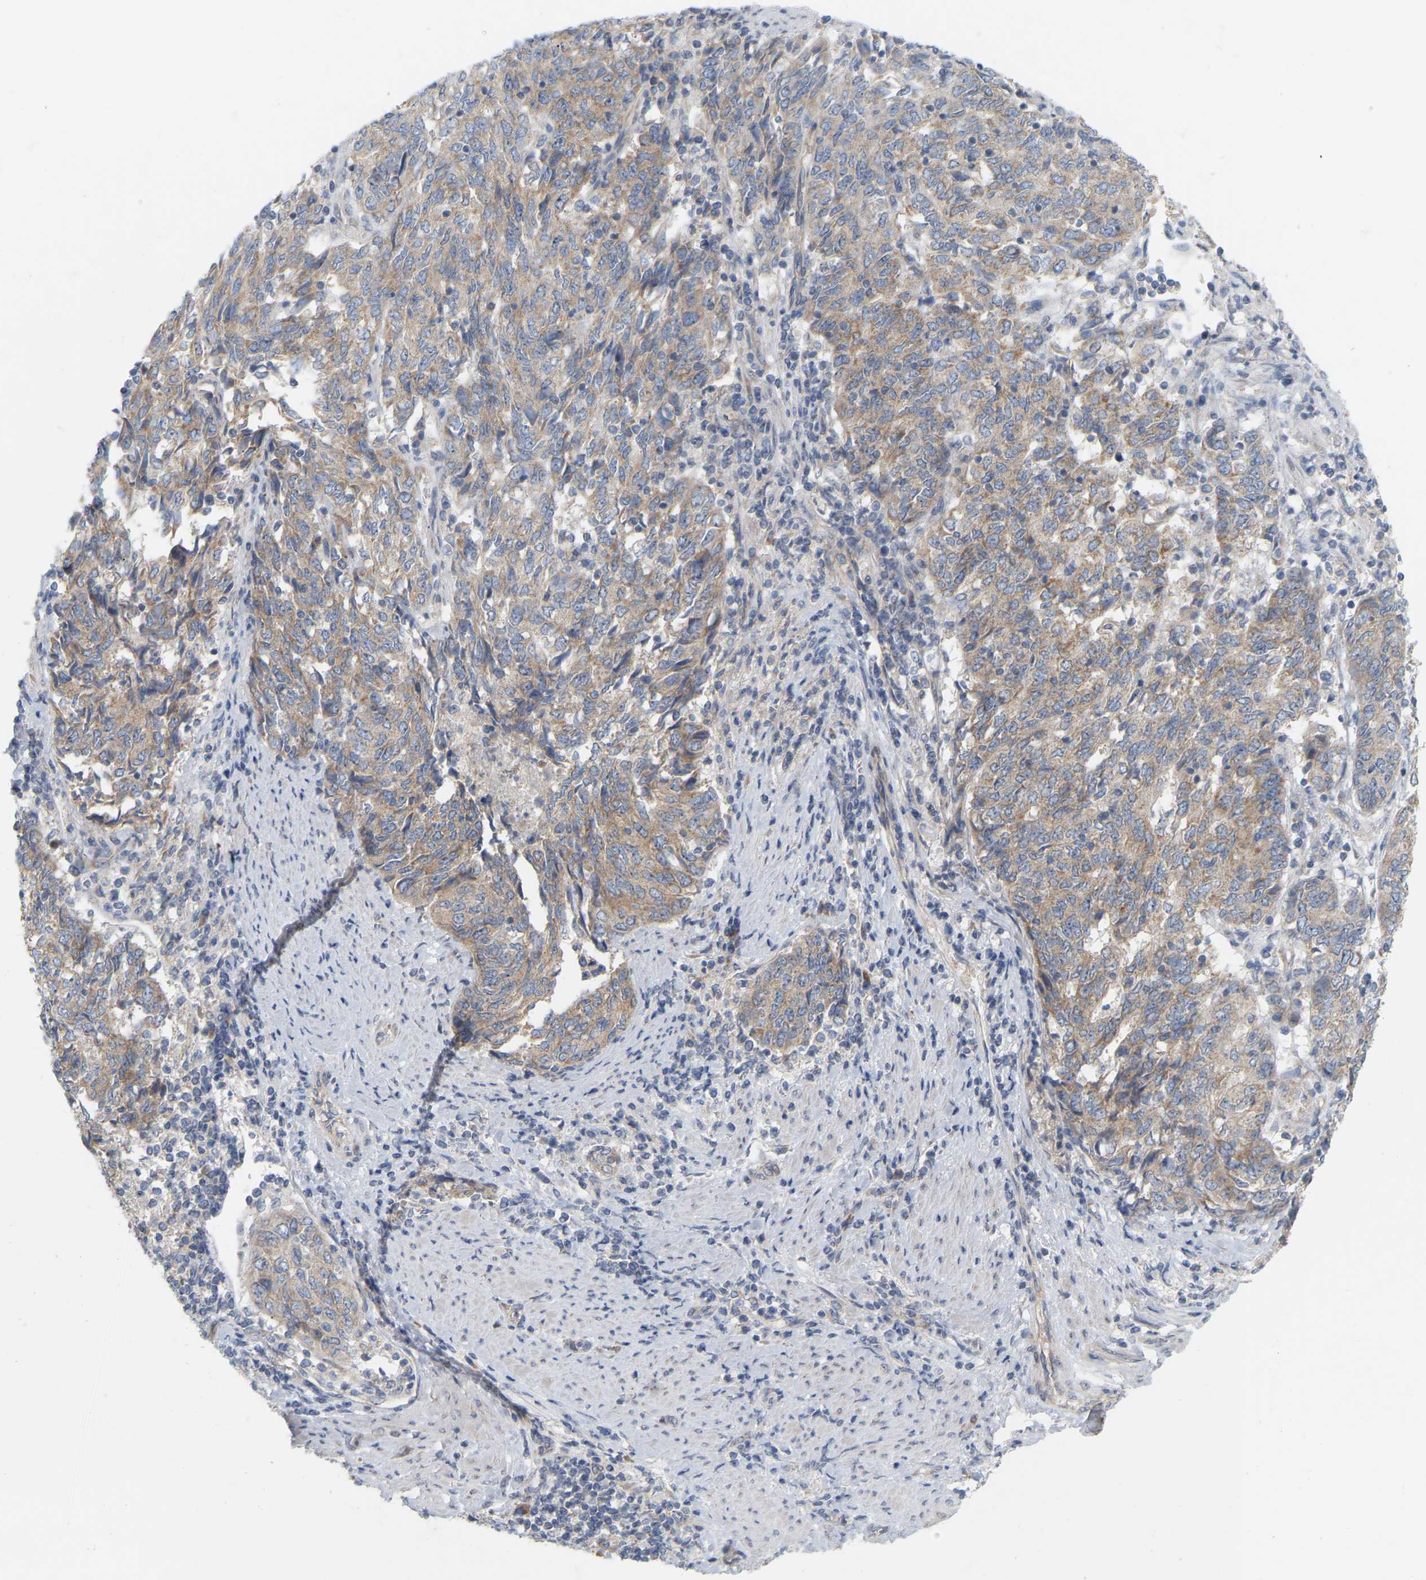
{"staining": {"intensity": "moderate", "quantity": ">75%", "location": "cytoplasmic/membranous"}, "tissue": "endometrial cancer", "cell_type": "Tumor cells", "image_type": "cancer", "snomed": [{"axis": "morphology", "description": "Adenocarcinoma, NOS"}, {"axis": "topography", "description": "Endometrium"}], "caption": "Endometrial cancer (adenocarcinoma) was stained to show a protein in brown. There is medium levels of moderate cytoplasmic/membranous staining in about >75% of tumor cells.", "gene": "MINDY4", "patient": {"sex": "female", "age": 80}}